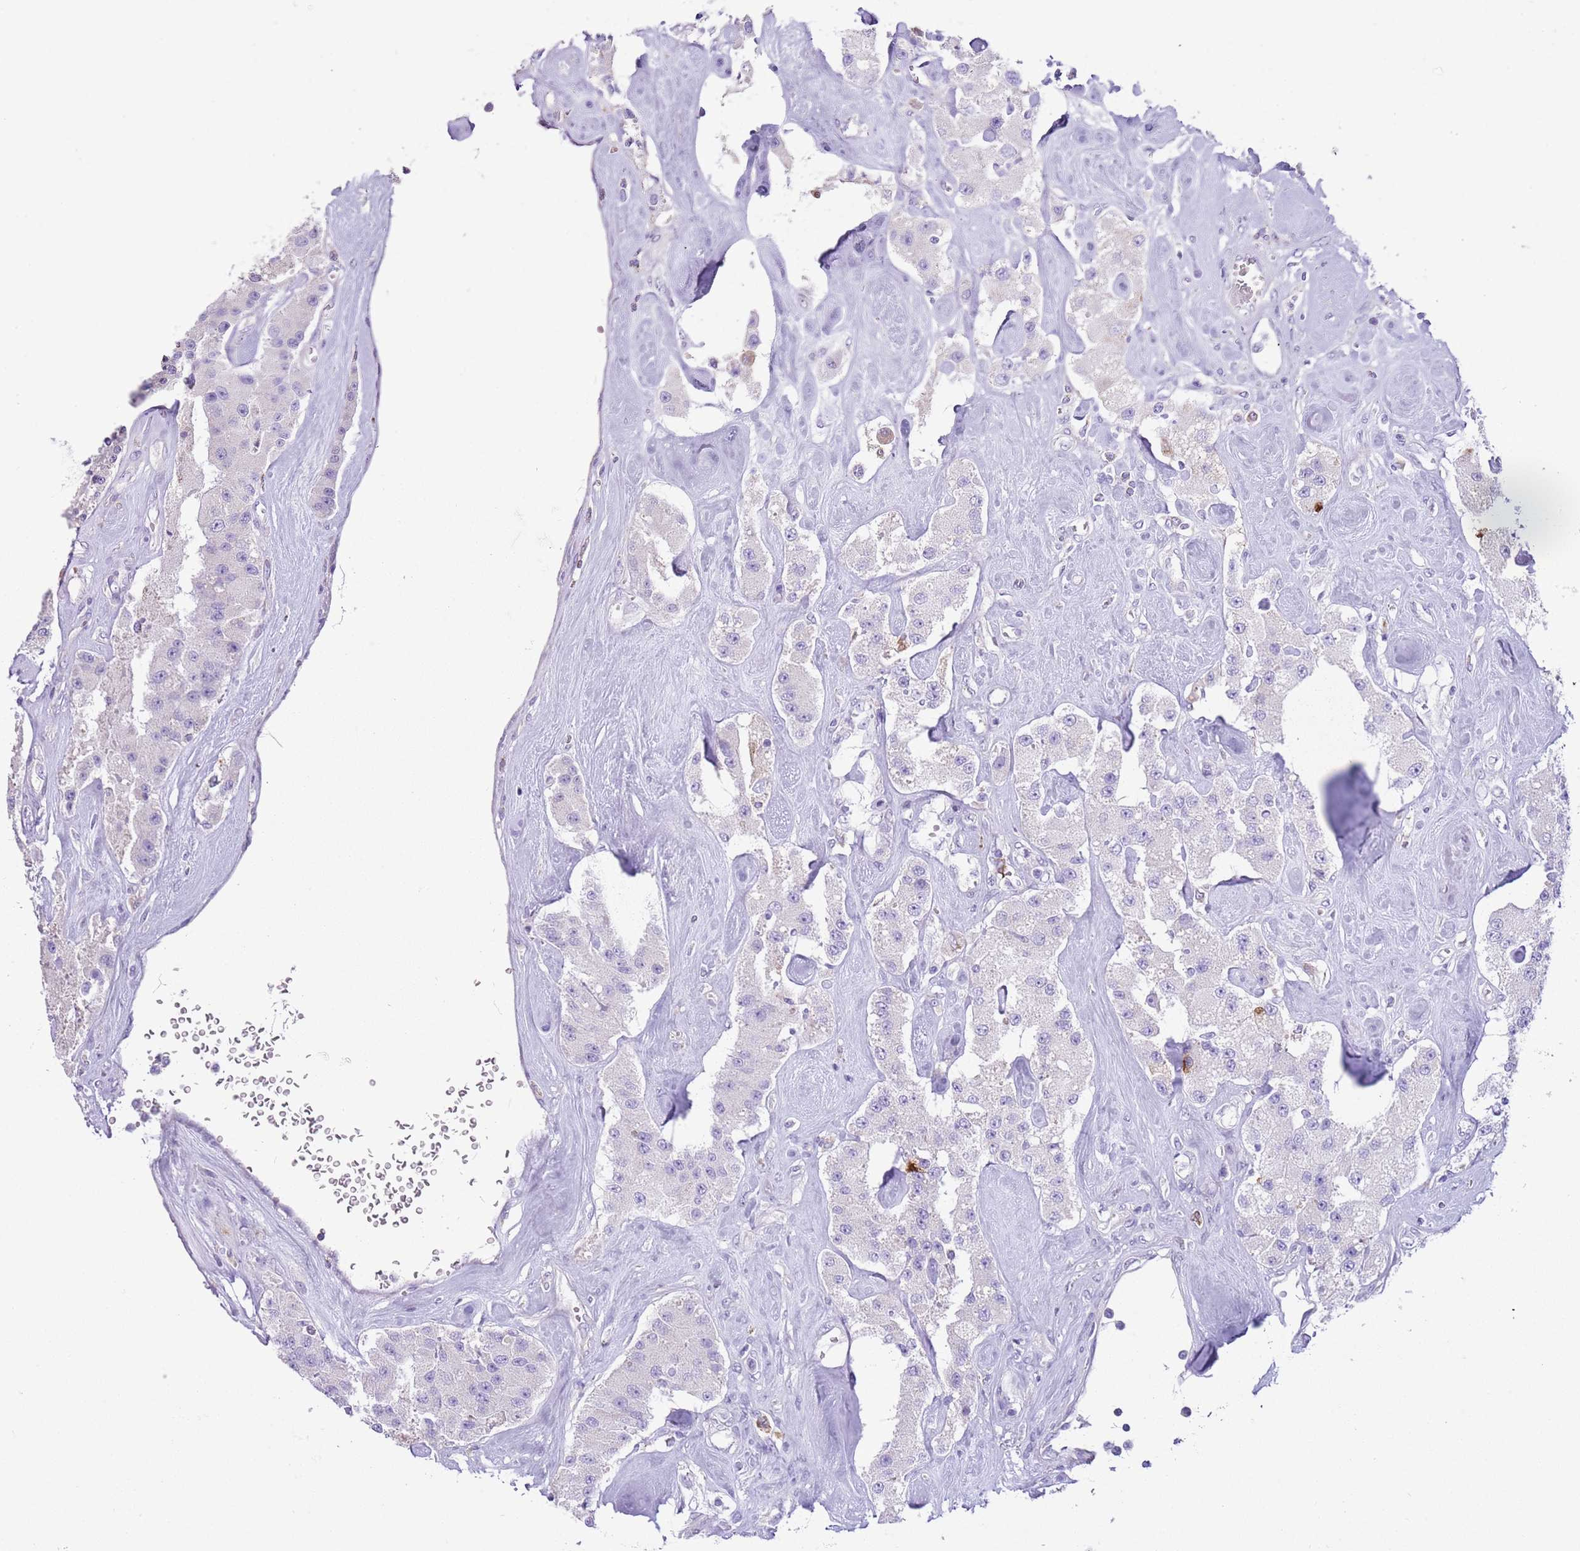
{"staining": {"intensity": "negative", "quantity": "none", "location": "none"}, "tissue": "carcinoid", "cell_type": "Tumor cells", "image_type": "cancer", "snomed": [{"axis": "morphology", "description": "Carcinoid, malignant, NOS"}, {"axis": "topography", "description": "Pancreas"}], "caption": "IHC photomicrograph of neoplastic tissue: human carcinoid (malignant) stained with DAB (3,3'-diaminobenzidine) shows no significant protein staining in tumor cells.", "gene": "ZNF697", "patient": {"sex": "male", "age": 41}}